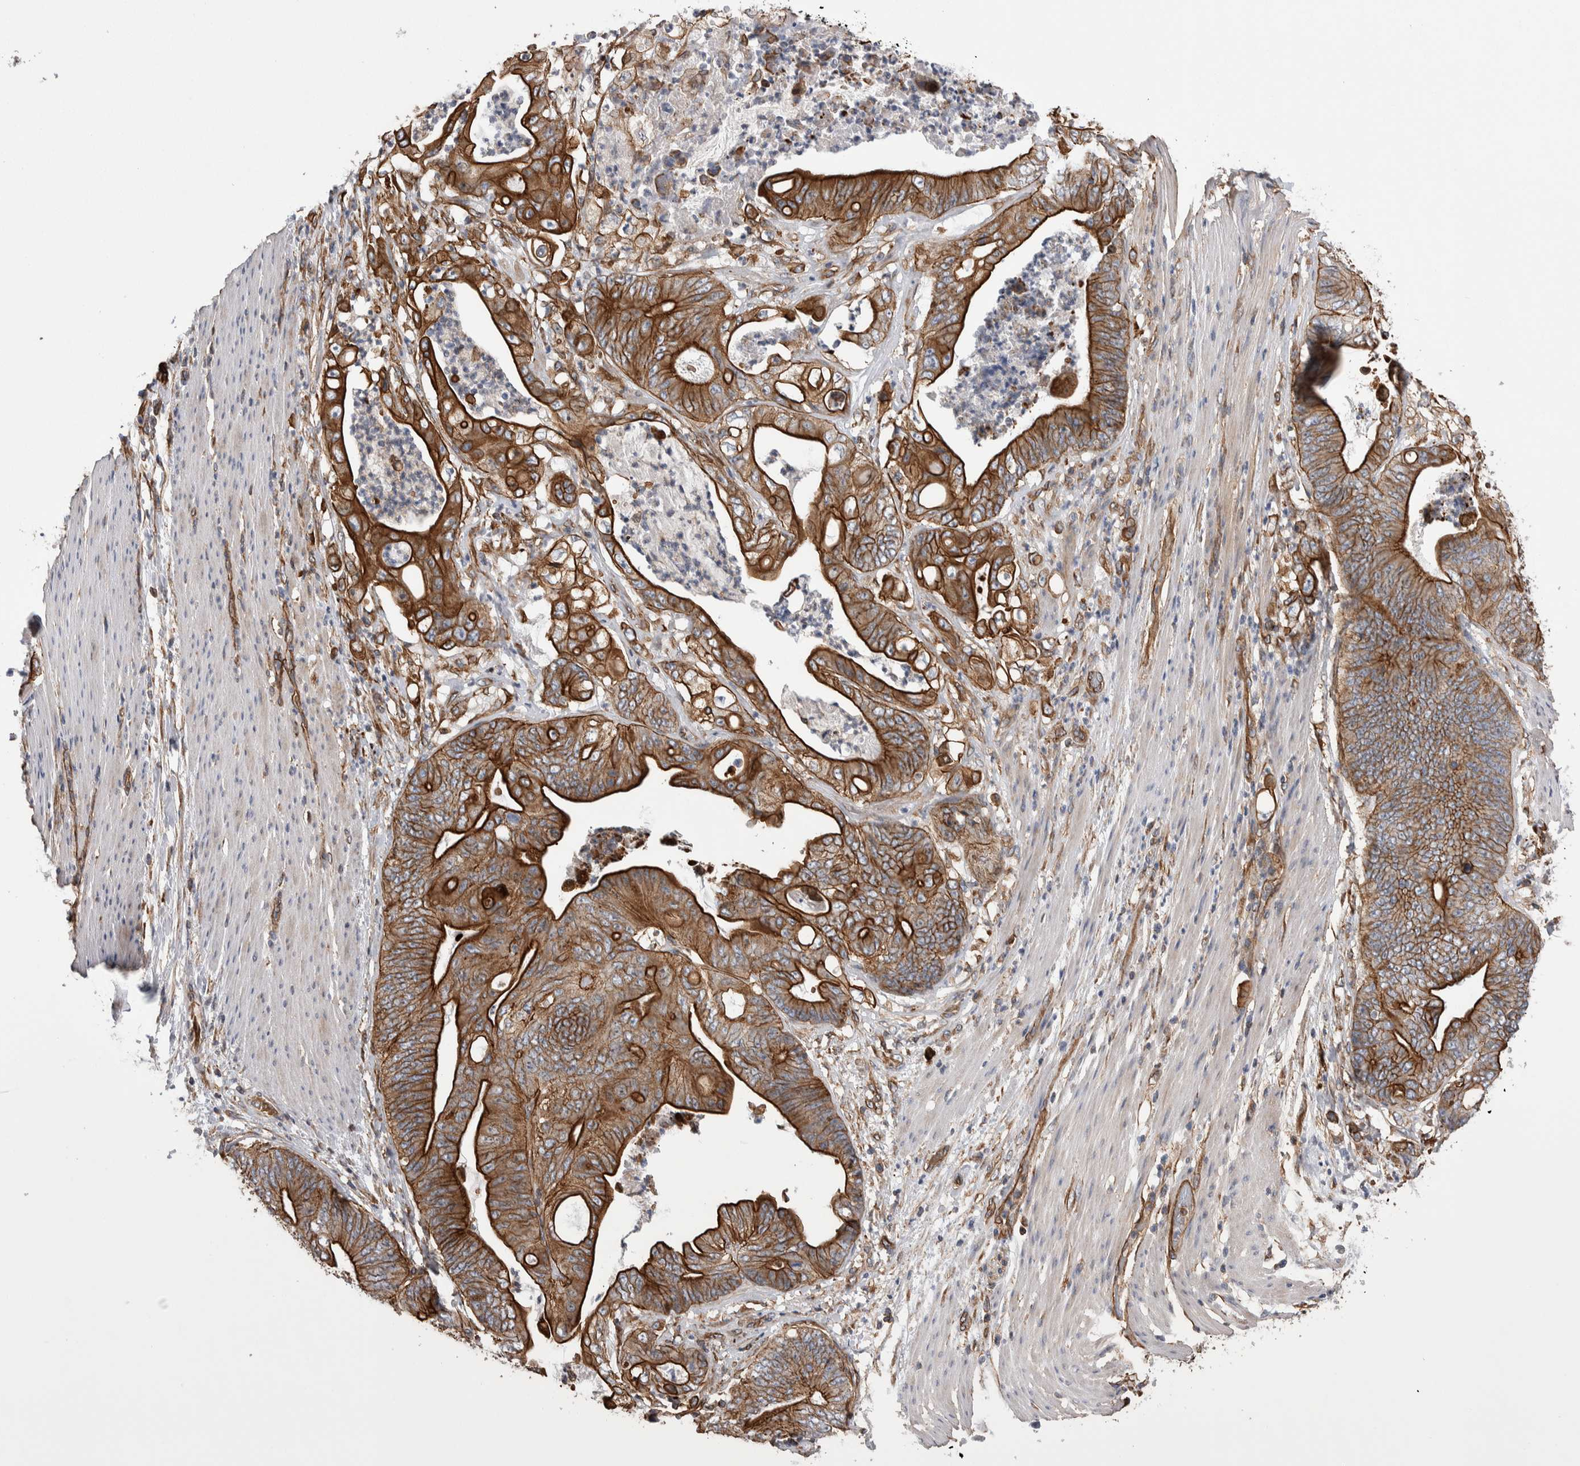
{"staining": {"intensity": "strong", "quantity": ">75%", "location": "cytoplasmic/membranous"}, "tissue": "stomach cancer", "cell_type": "Tumor cells", "image_type": "cancer", "snomed": [{"axis": "morphology", "description": "Adenocarcinoma, NOS"}, {"axis": "topography", "description": "Stomach"}], "caption": "Immunohistochemical staining of human stomach cancer (adenocarcinoma) reveals strong cytoplasmic/membranous protein positivity in about >75% of tumor cells.", "gene": "KIF12", "patient": {"sex": "female", "age": 73}}